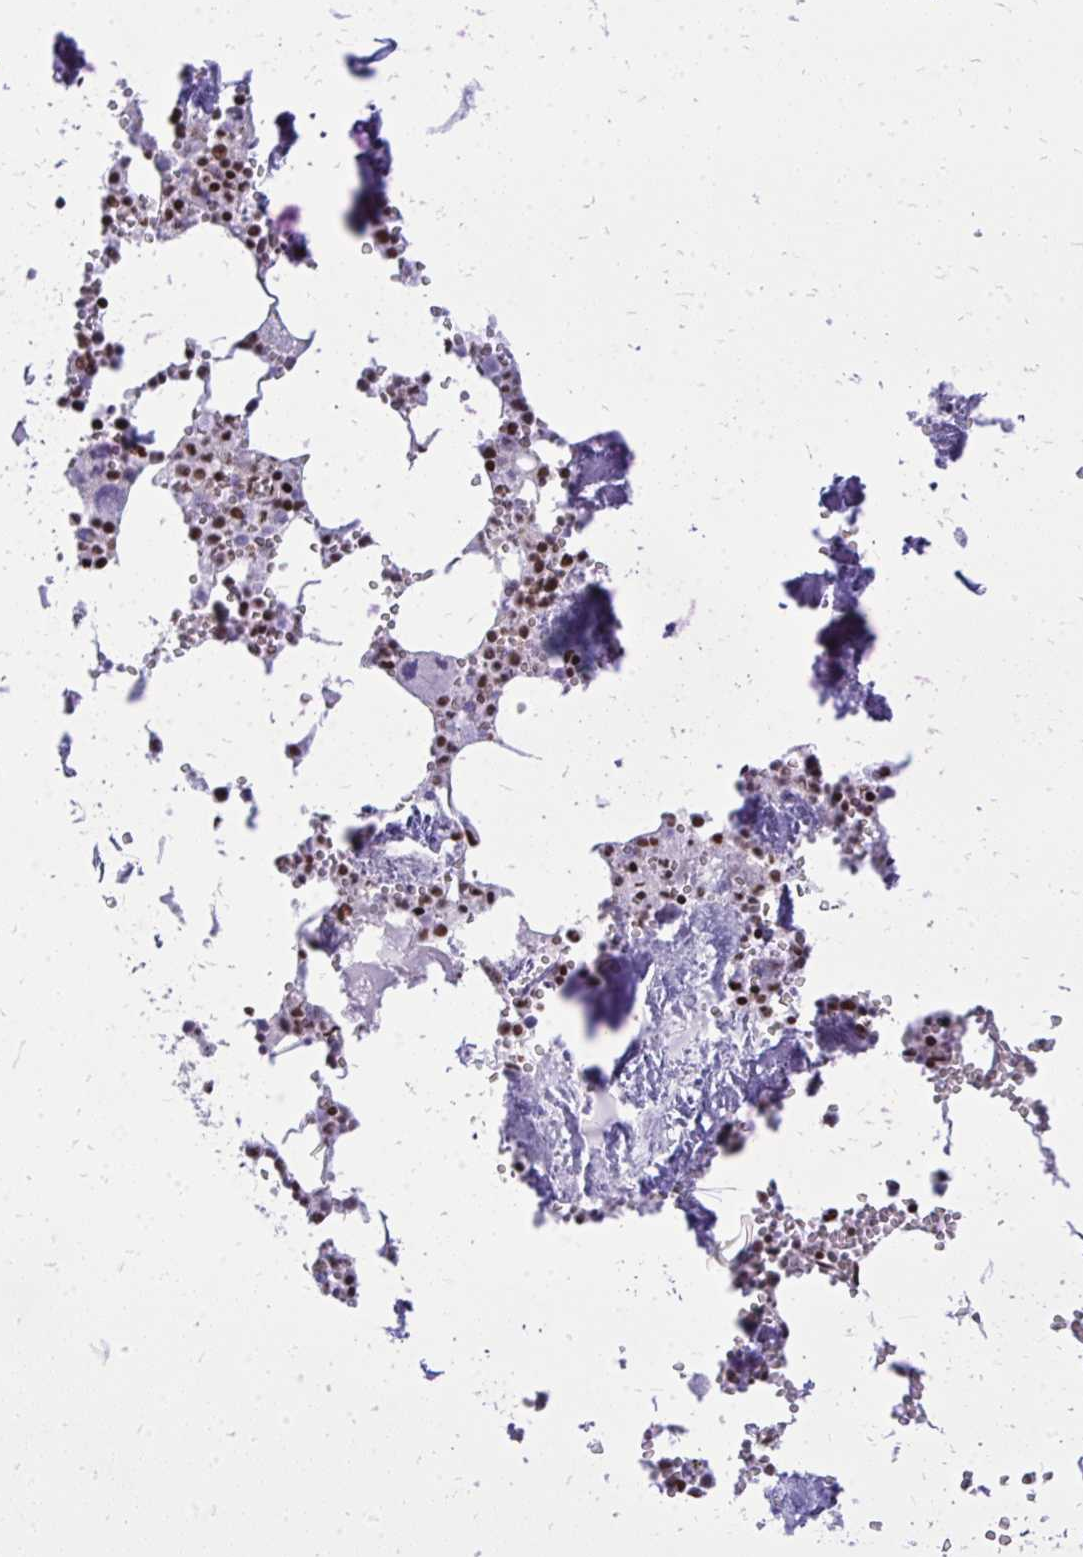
{"staining": {"intensity": "strong", "quantity": "25%-75%", "location": "nuclear"}, "tissue": "bone marrow", "cell_type": "Hematopoietic cells", "image_type": "normal", "snomed": [{"axis": "morphology", "description": "Normal tissue, NOS"}, {"axis": "topography", "description": "Bone marrow"}], "caption": "An immunohistochemistry micrograph of unremarkable tissue is shown. Protein staining in brown highlights strong nuclear positivity in bone marrow within hematopoietic cells. (DAB = brown stain, brightfield microscopy at high magnification).", "gene": "TBL1Y", "patient": {"sex": "male", "age": 54}}